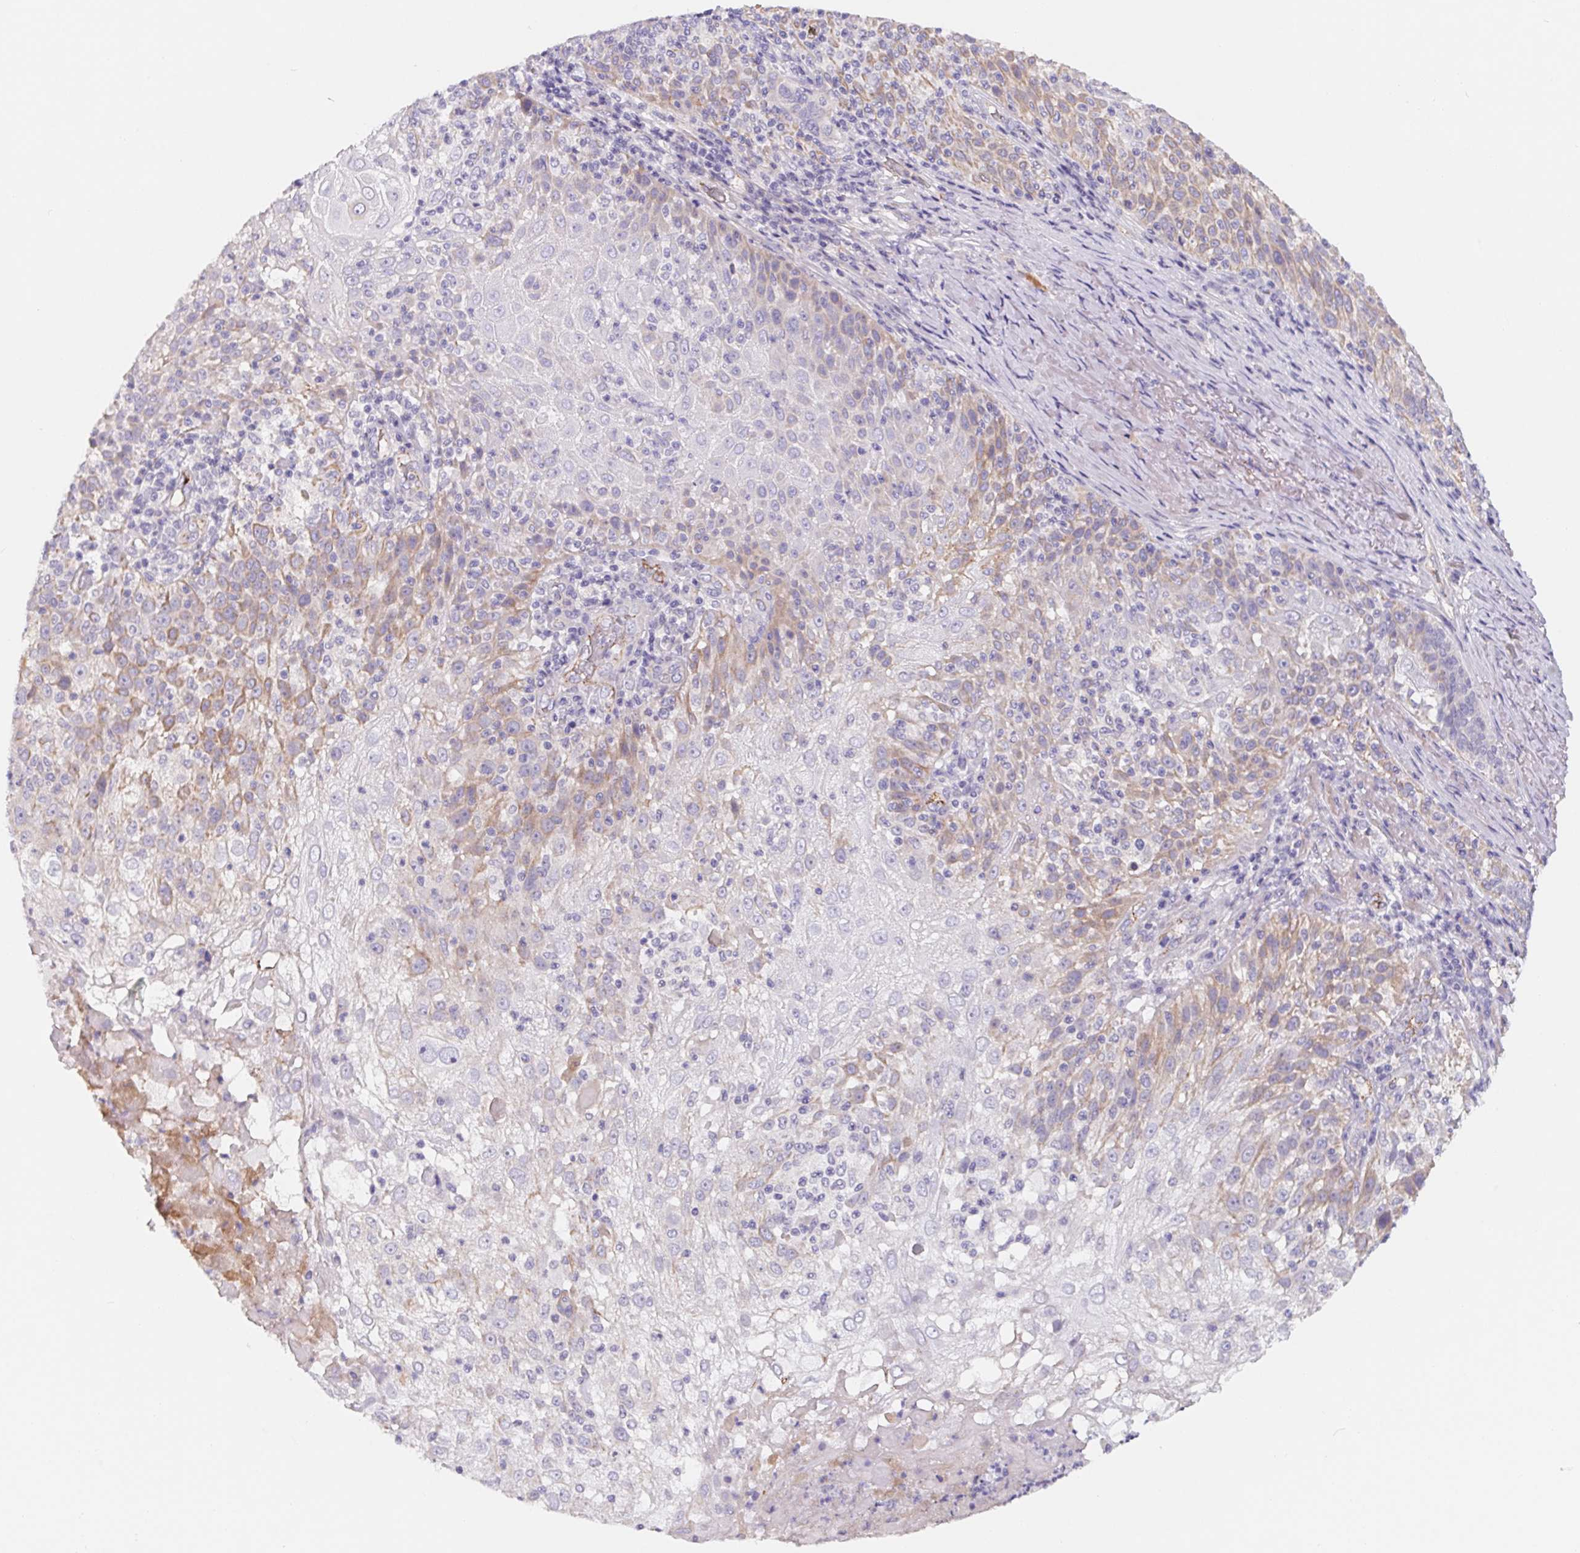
{"staining": {"intensity": "weak", "quantity": "25%-75%", "location": "cytoplasmic/membranous"}, "tissue": "skin cancer", "cell_type": "Tumor cells", "image_type": "cancer", "snomed": [{"axis": "morphology", "description": "Normal tissue, NOS"}, {"axis": "morphology", "description": "Squamous cell carcinoma, NOS"}, {"axis": "topography", "description": "Skin"}], "caption": "Approximately 25%-75% of tumor cells in human skin cancer (squamous cell carcinoma) reveal weak cytoplasmic/membranous protein staining as visualized by brown immunohistochemical staining.", "gene": "LPA", "patient": {"sex": "female", "age": 83}}